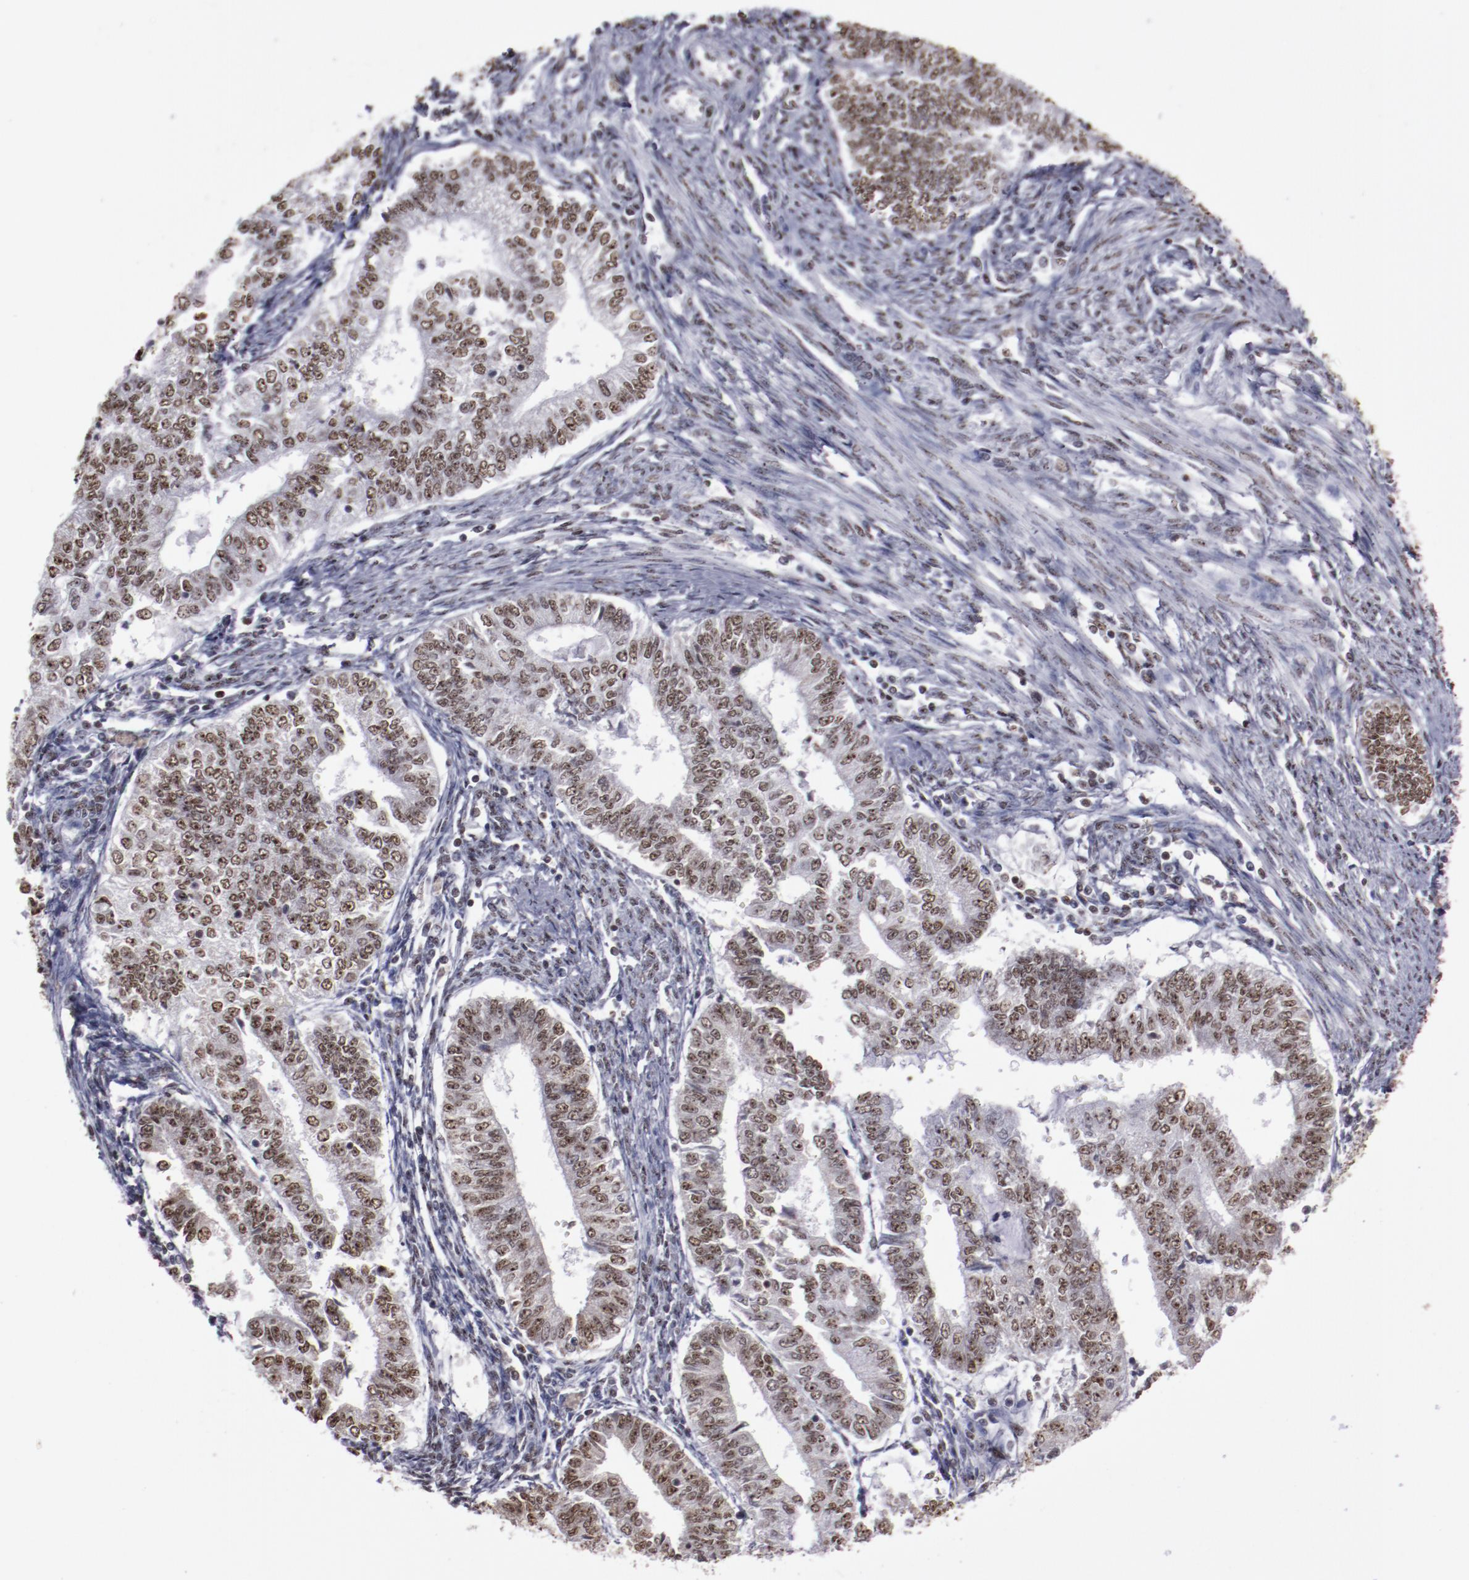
{"staining": {"intensity": "moderate", "quantity": ">75%", "location": "nuclear"}, "tissue": "endometrial cancer", "cell_type": "Tumor cells", "image_type": "cancer", "snomed": [{"axis": "morphology", "description": "Adenocarcinoma, NOS"}, {"axis": "topography", "description": "Endometrium"}], "caption": "Moderate nuclear expression for a protein is present in approximately >75% of tumor cells of adenocarcinoma (endometrial) using IHC.", "gene": "HNRNPA2B1", "patient": {"sex": "female", "age": 66}}